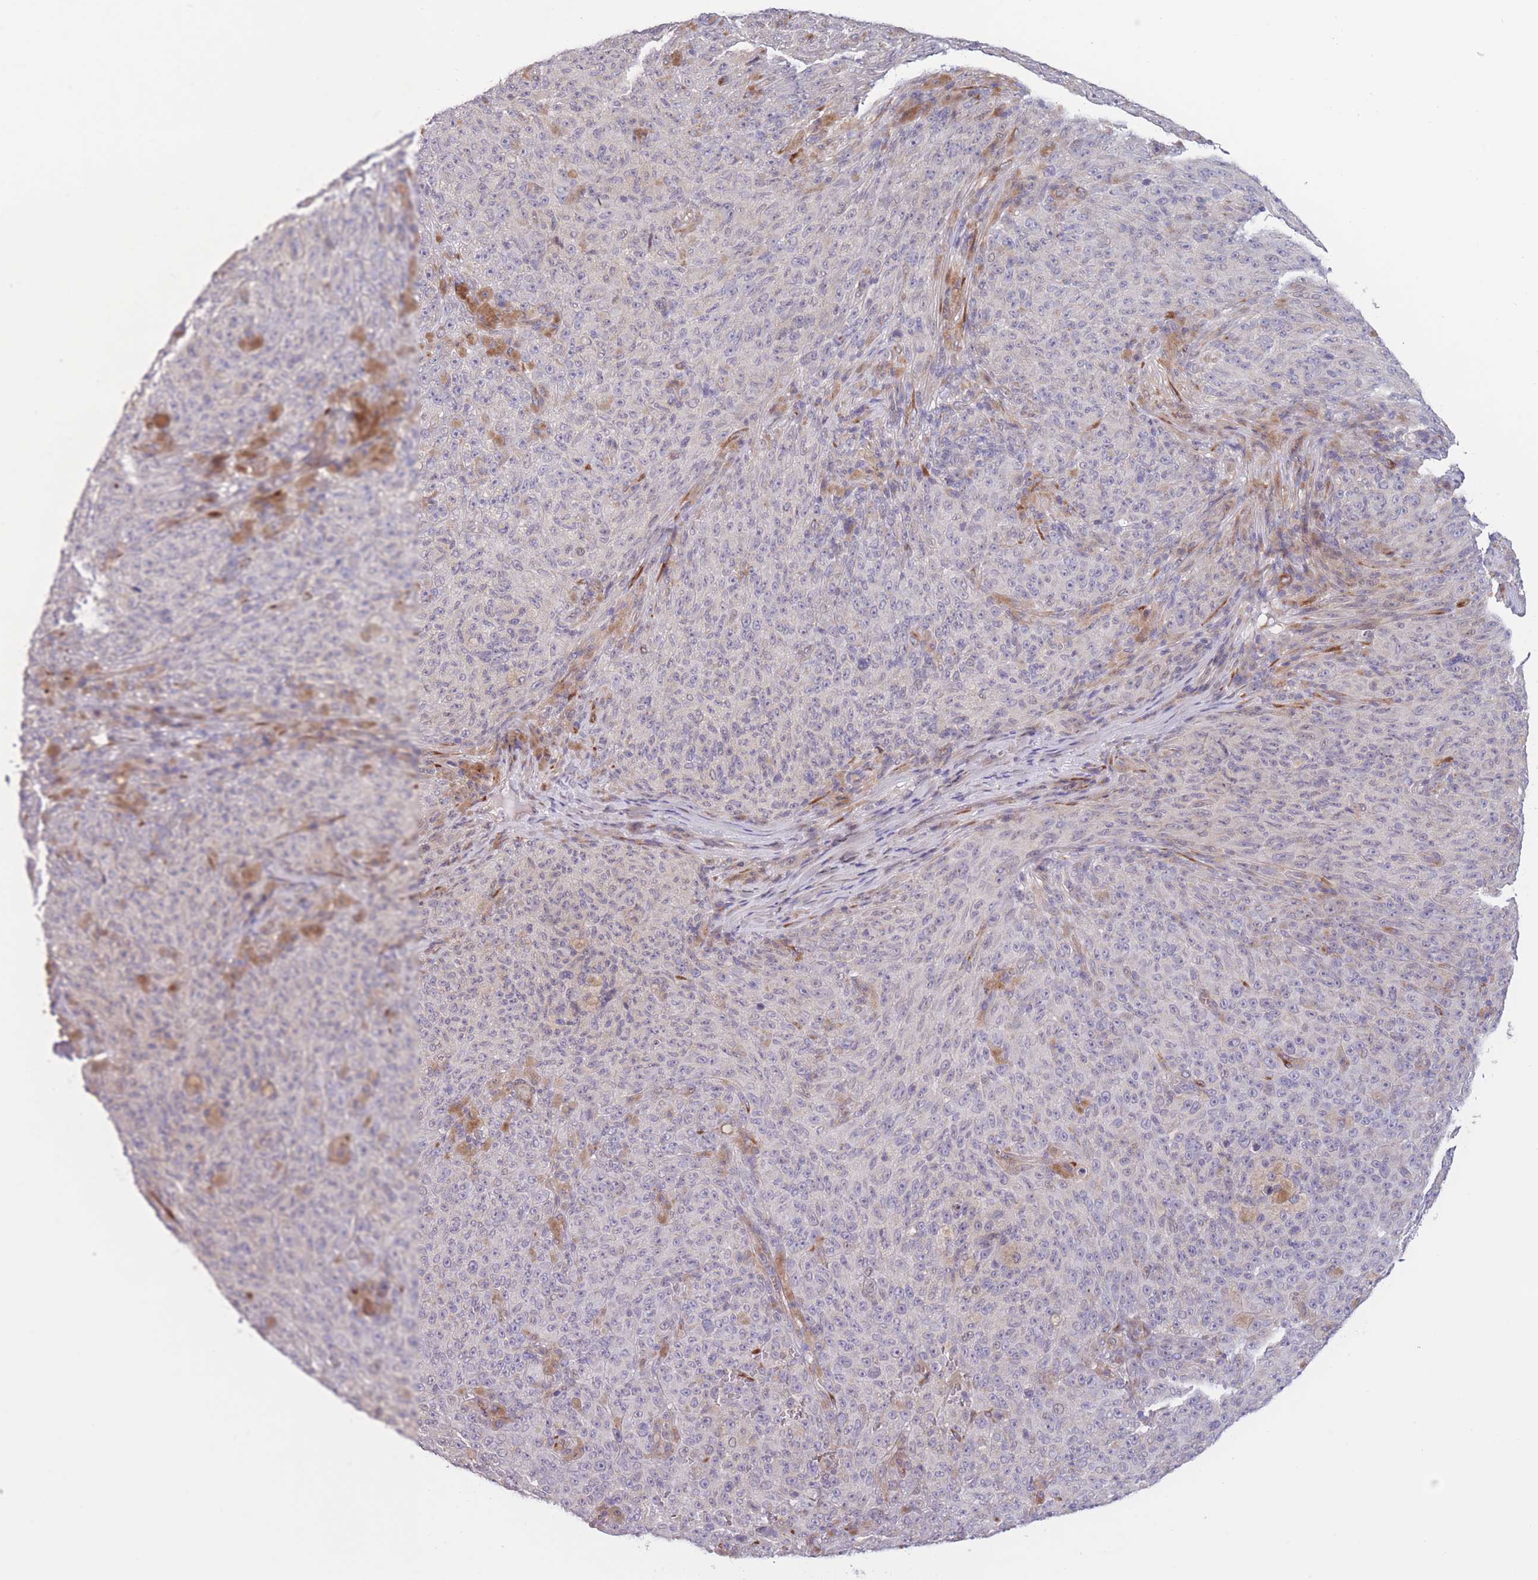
{"staining": {"intensity": "negative", "quantity": "none", "location": "none"}, "tissue": "melanoma", "cell_type": "Tumor cells", "image_type": "cancer", "snomed": [{"axis": "morphology", "description": "Malignant melanoma, NOS"}, {"axis": "topography", "description": "Skin"}], "caption": "The image reveals no significant staining in tumor cells of melanoma.", "gene": "CCNQ", "patient": {"sex": "female", "age": 82}}